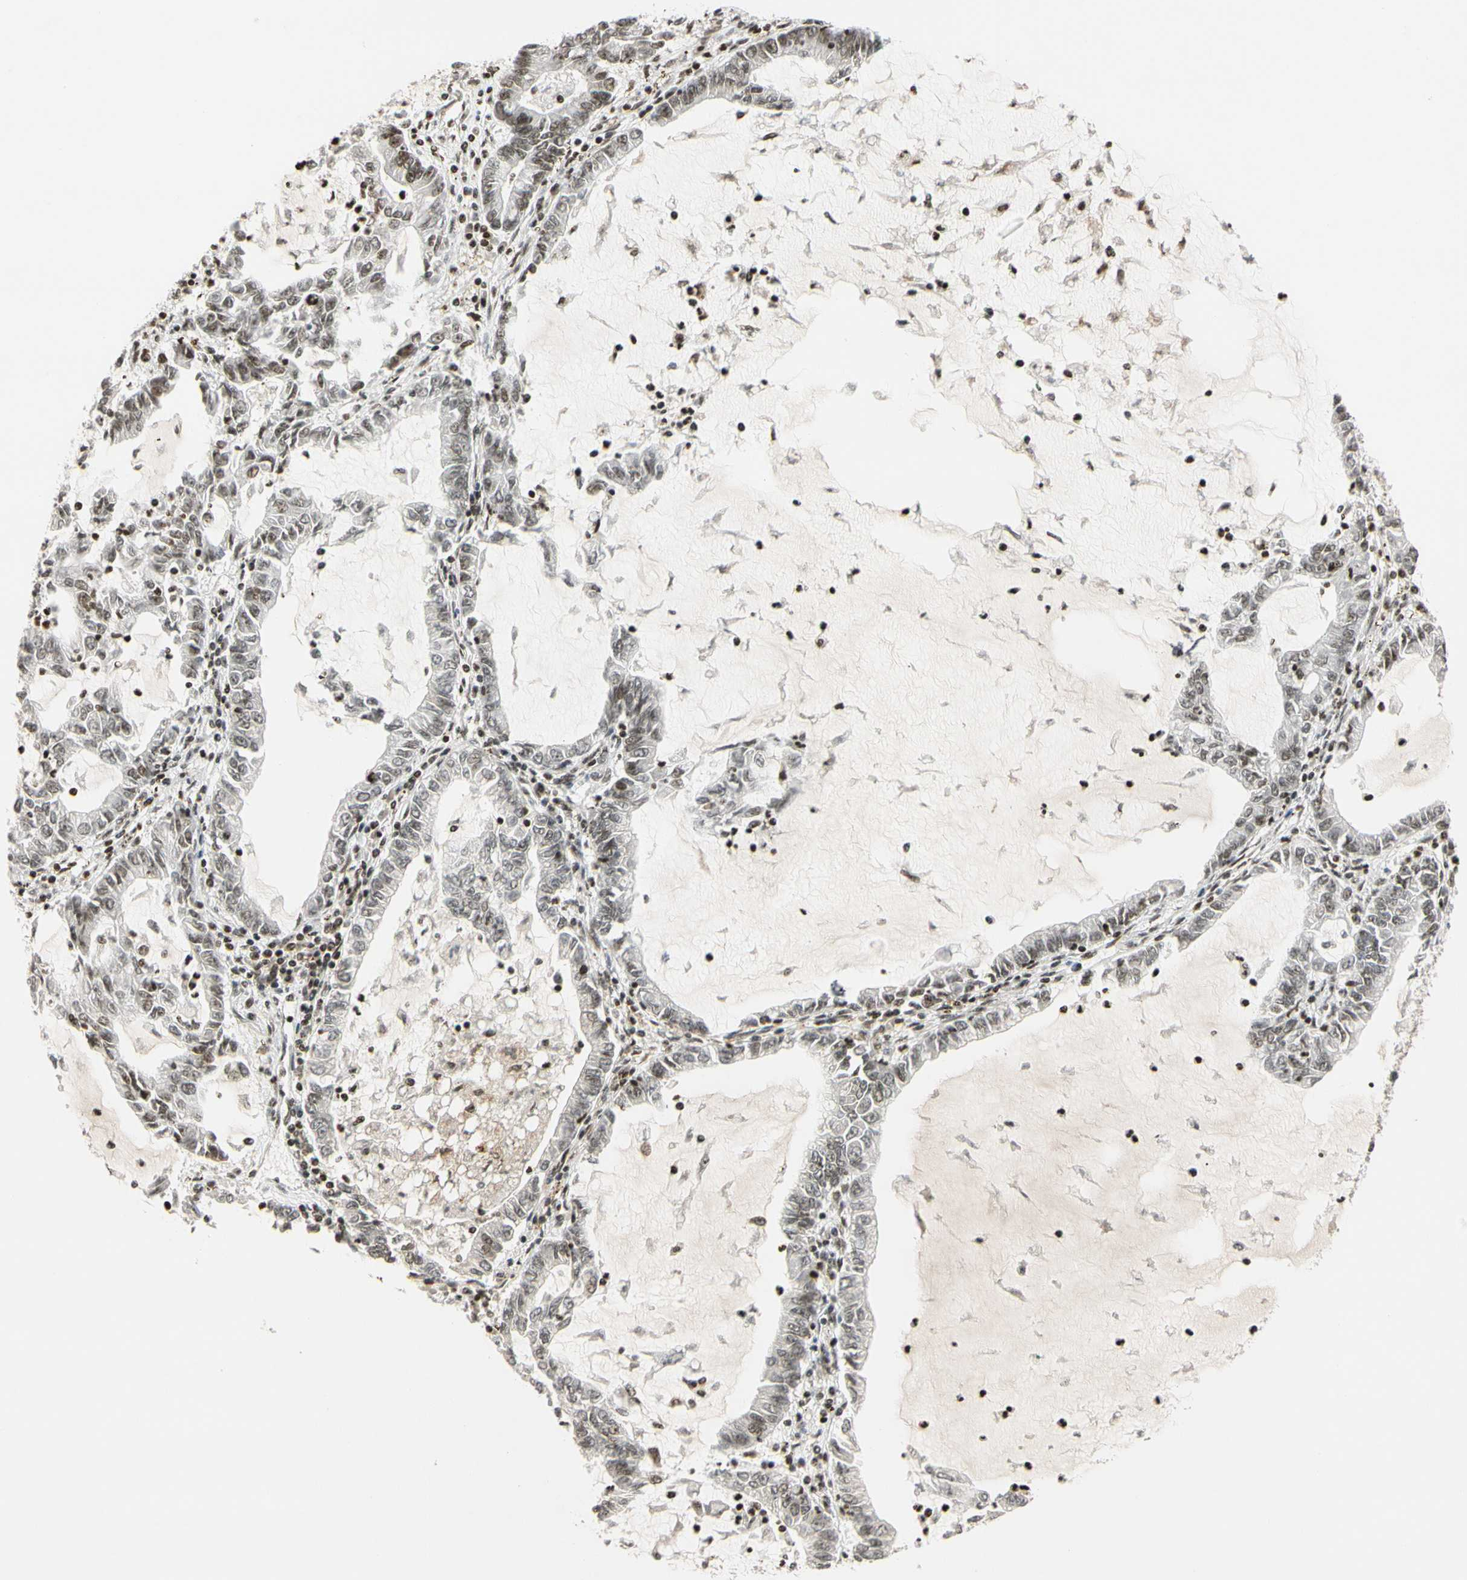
{"staining": {"intensity": "weak", "quantity": "25%-75%", "location": "nuclear"}, "tissue": "lung cancer", "cell_type": "Tumor cells", "image_type": "cancer", "snomed": [{"axis": "morphology", "description": "Adenocarcinoma, NOS"}, {"axis": "topography", "description": "Lung"}], "caption": "High-power microscopy captured an IHC photomicrograph of adenocarcinoma (lung), revealing weak nuclear staining in approximately 25%-75% of tumor cells.", "gene": "CDK7", "patient": {"sex": "female", "age": 51}}